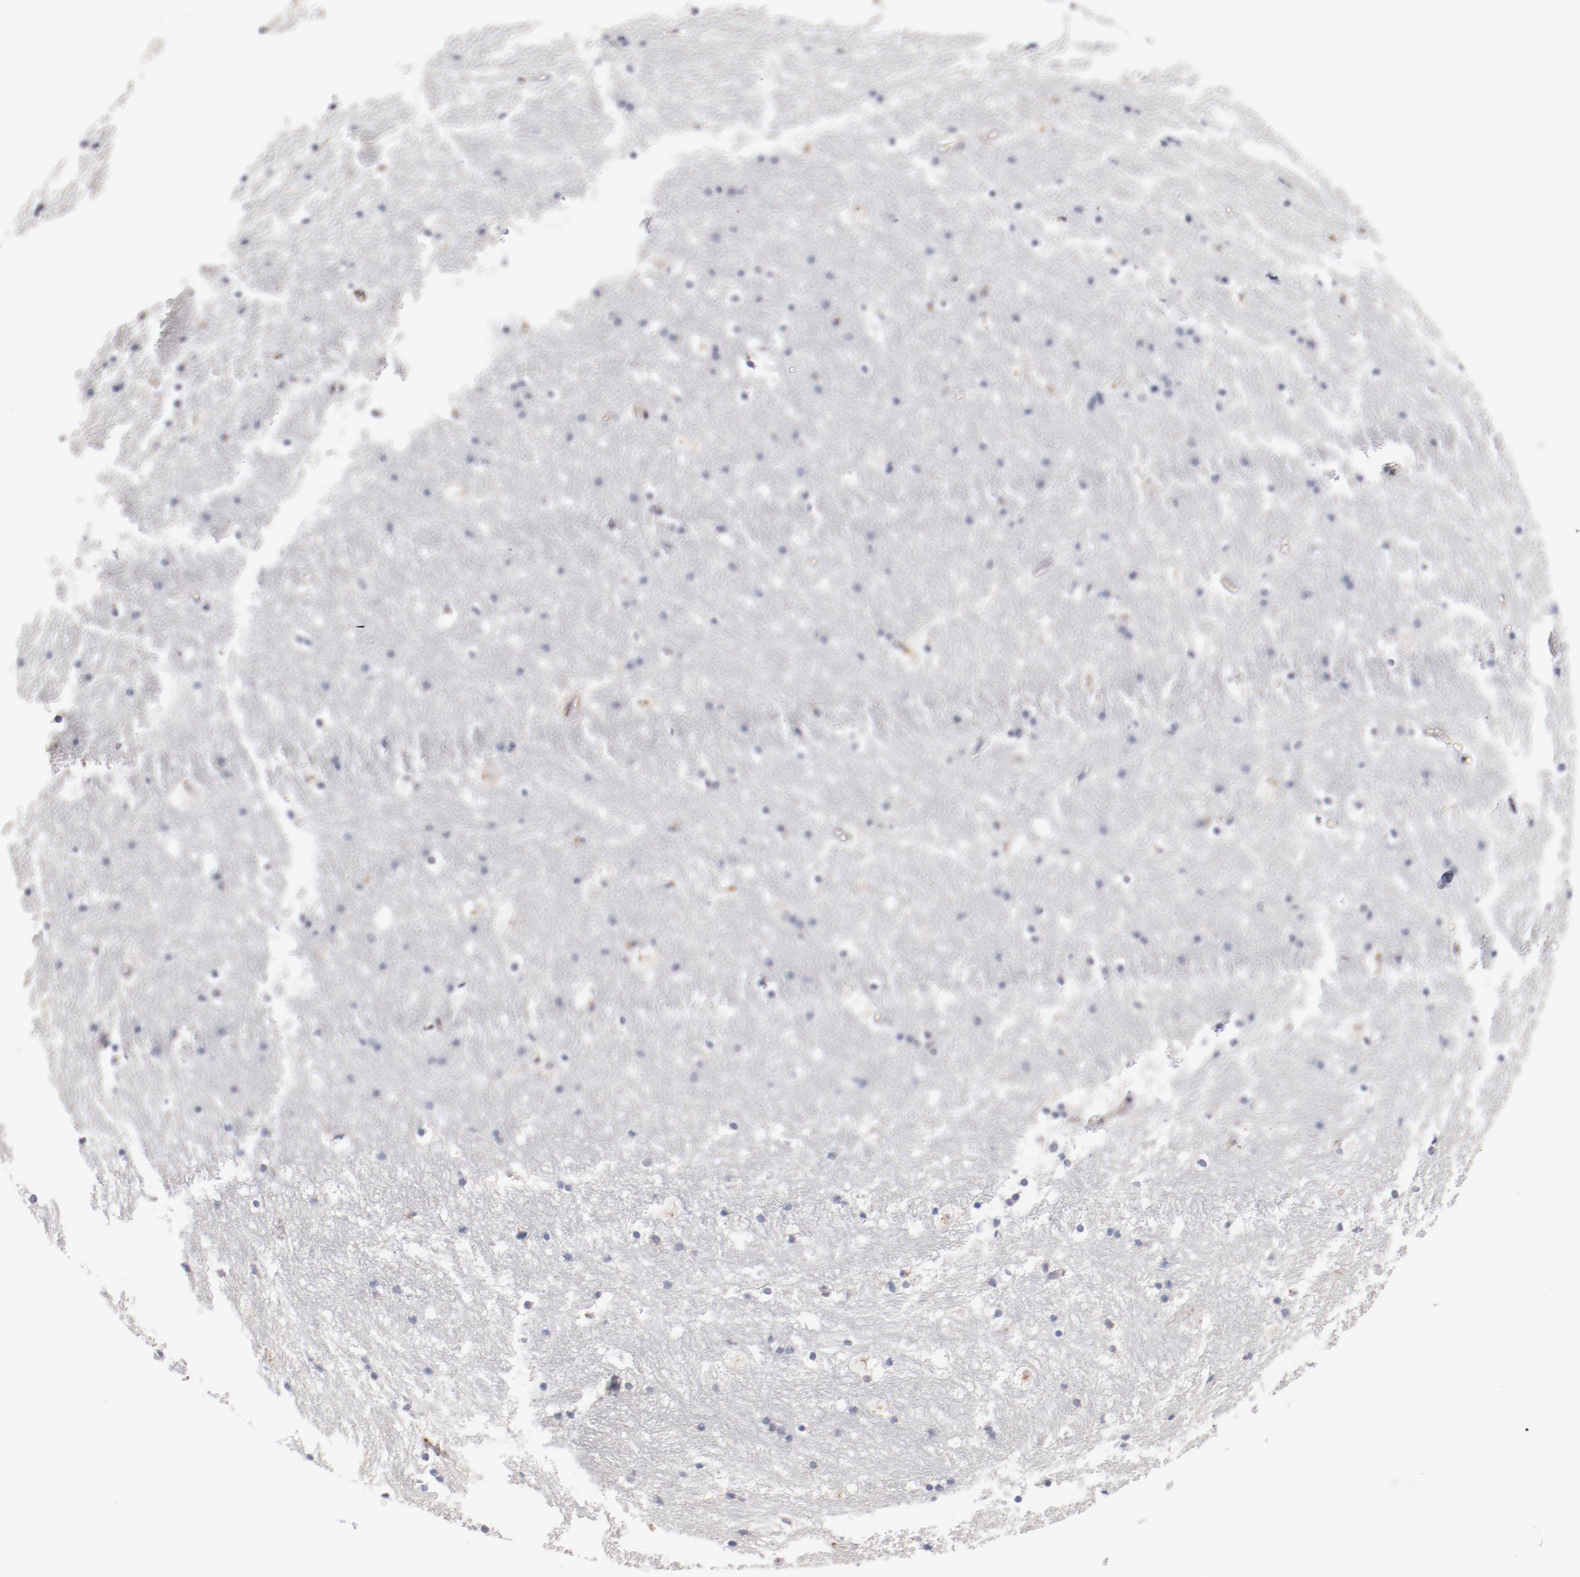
{"staining": {"intensity": "negative", "quantity": "none", "location": "none"}, "tissue": "caudate", "cell_type": "Glial cells", "image_type": "normal", "snomed": [{"axis": "morphology", "description": "Normal tissue, NOS"}, {"axis": "topography", "description": "Lateral ventricle wall"}], "caption": "Caudate was stained to show a protein in brown. There is no significant staining in glial cells. Brightfield microscopy of immunohistochemistry (IHC) stained with DAB (3,3'-diaminobenzidine) (brown) and hematoxylin (blue), captured at high magnification.", "gene": "AK7", "patient": {"sex": "male", "age": 45}}